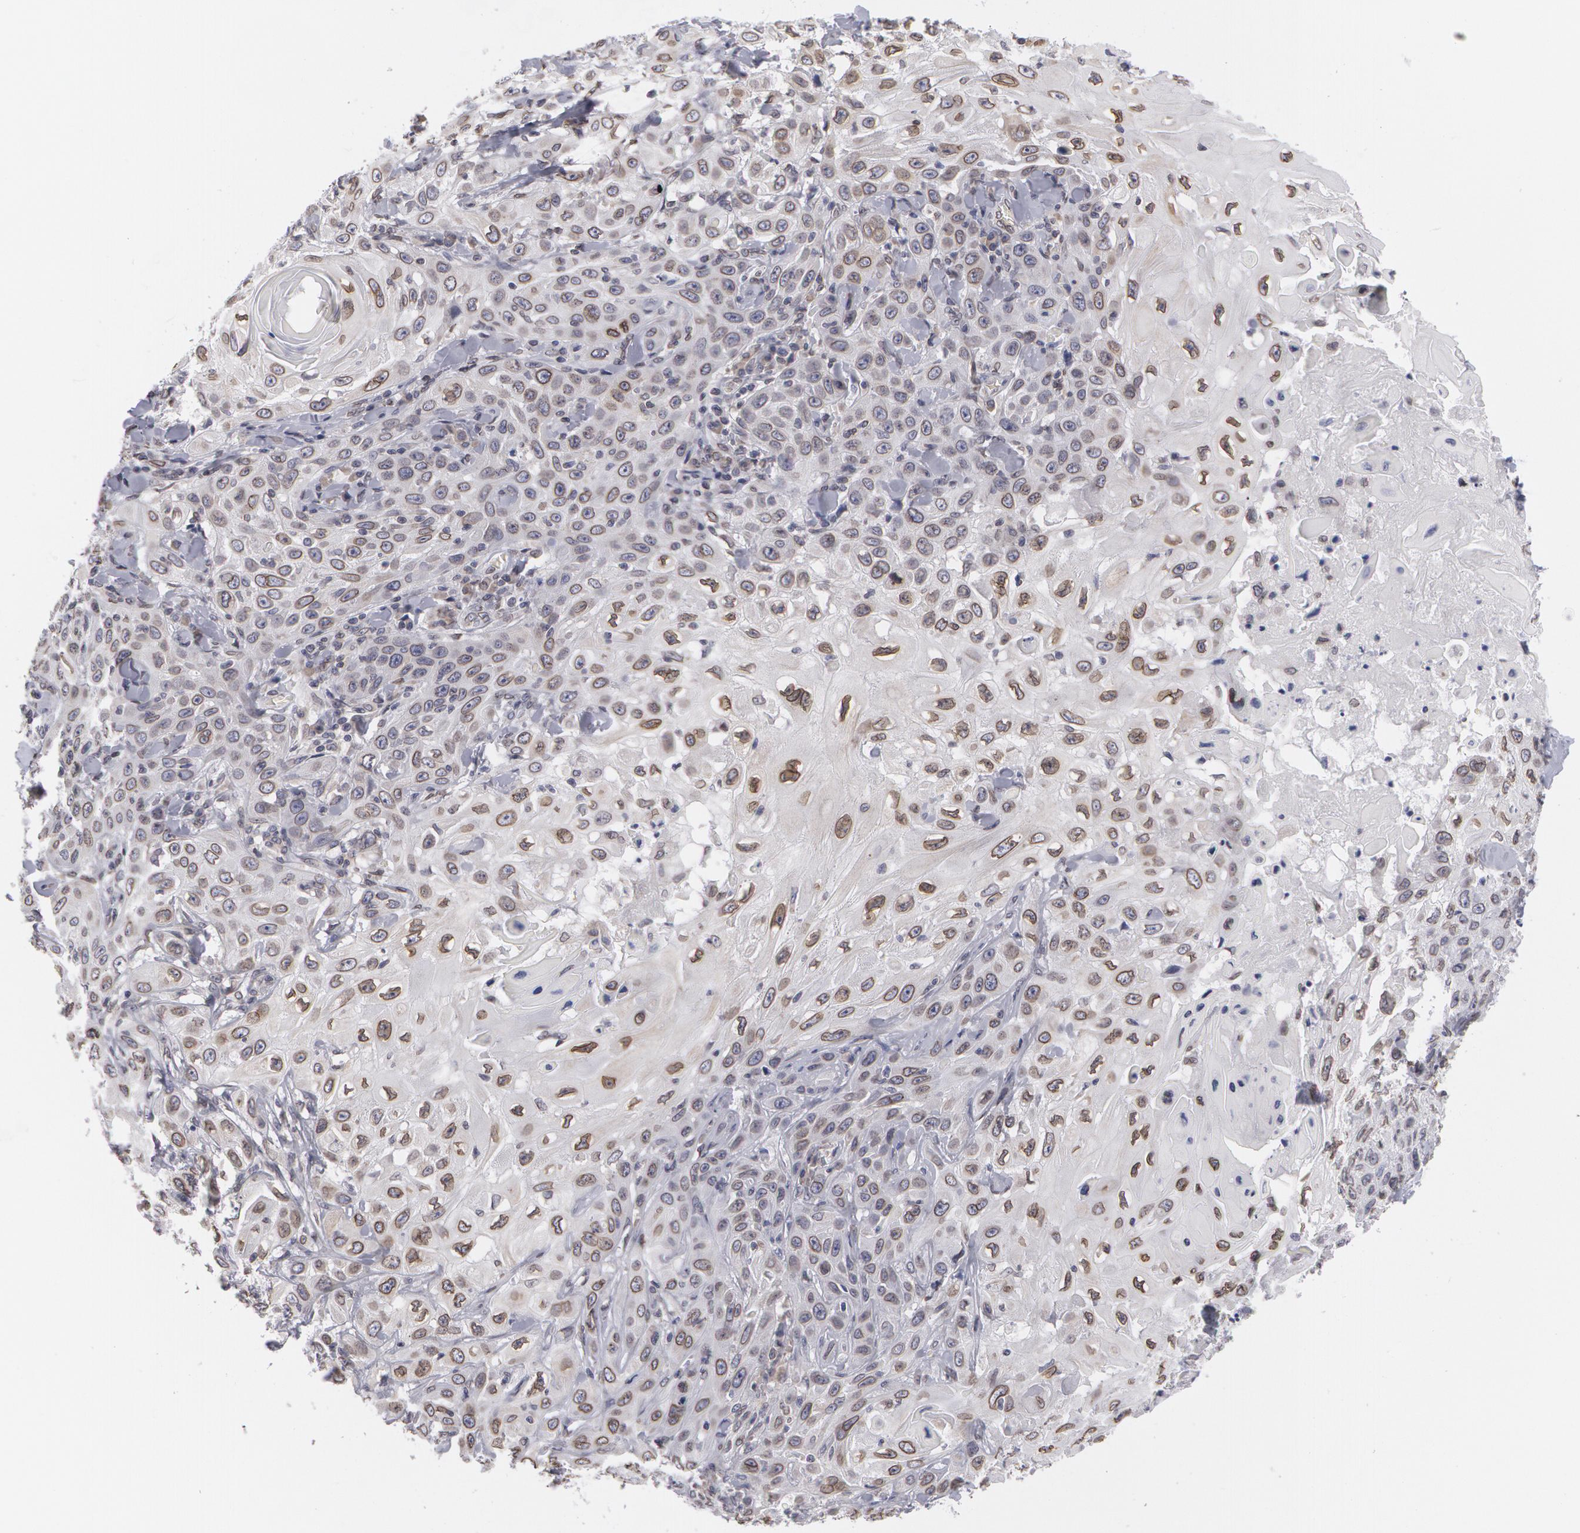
{"staining": {"intensity": "moderate", "quantity": "25%-75%", "location": "nuclear"}, "tissue": "skin cancer", "cell_type": "Tumor cells", "image_type": "cancer", "snomed": [{"axis": "morphology", "description": "Squamous cell carcinoma, NOS"}, {"axis": "topography", "description": "Skin"}], "caption": "Skin cancer (squamous cell carcinoma) tissue displays moderate nuclear staining in approximately 25%-75% of tumor cells, visualized by immunohistochemistry. The protein of interest is shown in brown color, while the nuclei are stained blue.", "gene": "EMD", "patient": {"sex": "male", "age": 84}}